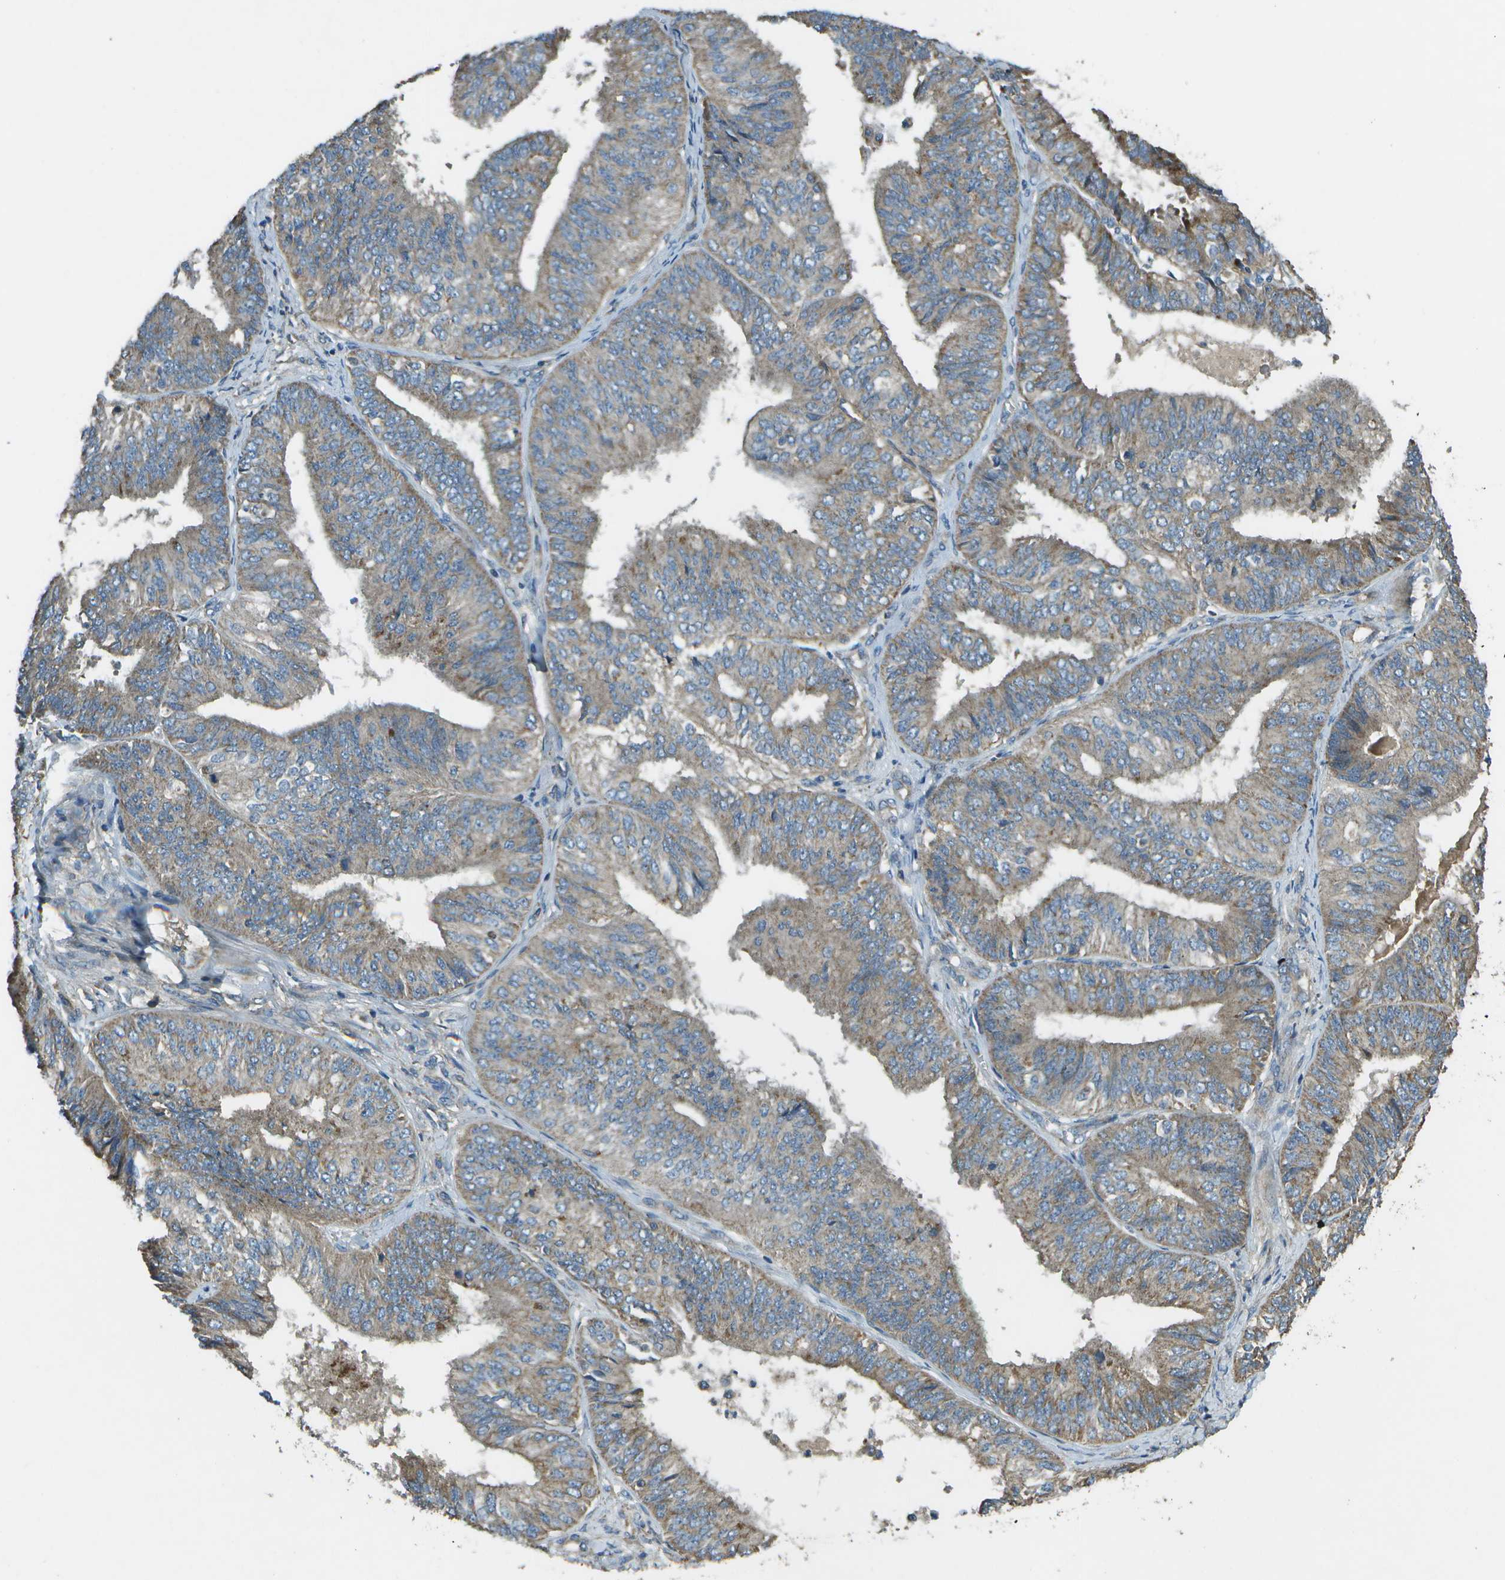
{"staining": {"intensity": "weak", "quantity": ">75%", "location": "cytoplasmic/membranous"}, "tissue": "endometrial cancer", "cell_type": "Tumor cells", "image_type": "cancer", "snomed": [{"axis": "morphology", "description": "Adenocarcinoma, NOS"}, {"axis": "topography", "description": "Endometrium"}], "caption": "Endometrial cancer (adenocarcinoma) was stained to show a protein in brown. There is low levels of weak cytoplasmic/membranous positivity in approximately >75% of tumor cells. (brown staining indicates protein expression, while blue staining denotes nuclei).", "gene": "PXYLP1", "patient": {"sex": "female", "age": 58}}